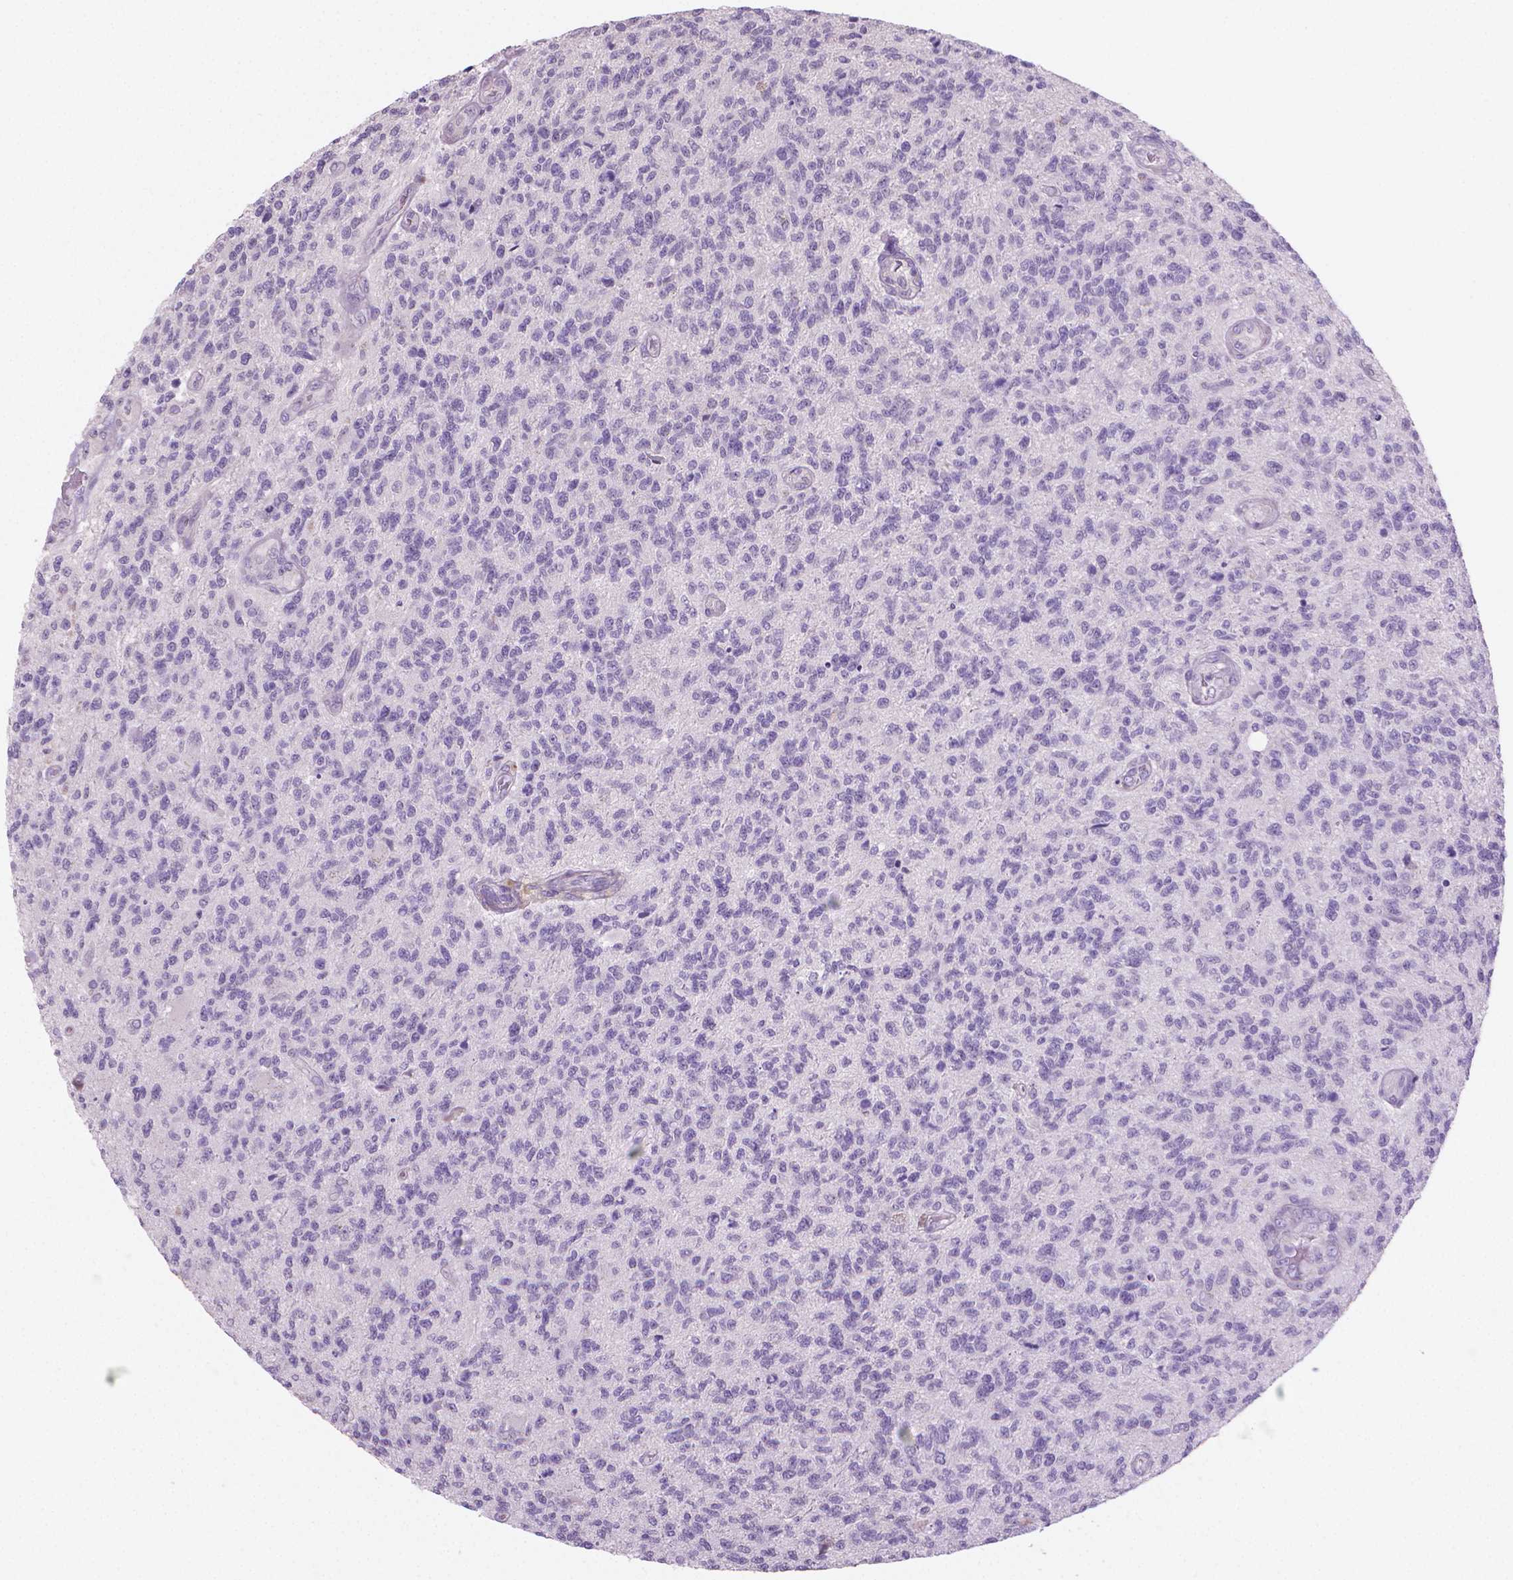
{"staining": {"intensity": "negative", "quantity": "none", "location": "none"}, "tissue": "glioma", "cell_type": "Tumor cells", "image_type": "cancer", "snomed": [{"axis": "morphology", "description": "Glioma, malignant, High grade"}, {"axis": "topography", "description": "Brain"}], "caption": "Immunohistochemistry (IHC) histopathology image of malignant glioma (high-grade) stained for a protein (brown), which reveals no staining in tumor cells.", "gene": "GSDMA", "patient": {"sex": "male", "age": 56}}